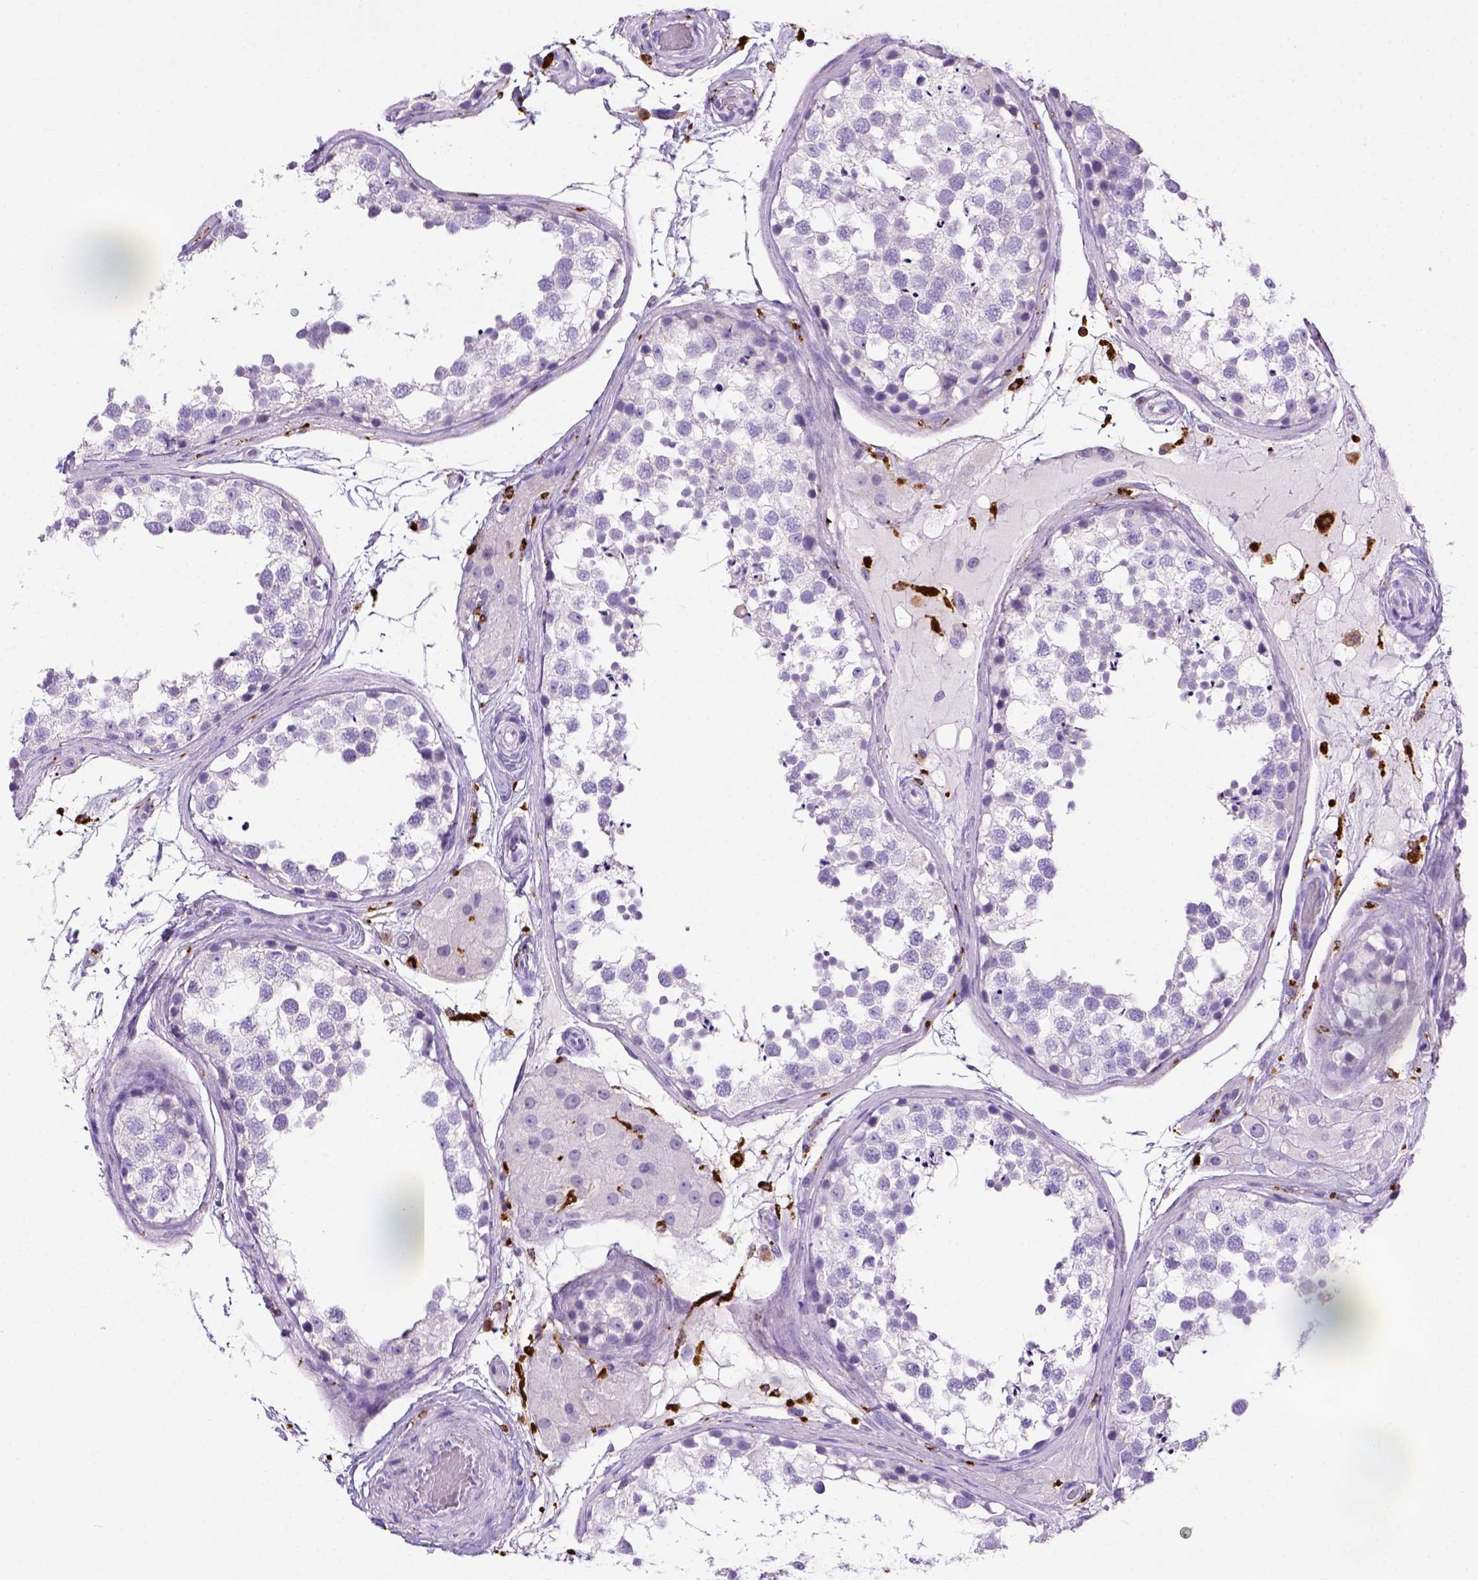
{"staining": {"intensity": "negative", "quantity": "none", "location": "none"}, "tissue": "testis", "cell_type": "Cells in seminiferous ducts", "image_type": "normal", "snomed": [{"axis": "morphology", "description": "Normal tissue, NOS"}, {"axis": "morphology", "description": "Seminoma, NOS"}, {"axis": "topography", "description": "Testis"}], "caption": "The photomicrograph shows no staining of cells in seminiferous ducts in normal testis.", "gene": "CD68", "patient": {"sex": "male", "age": 65}}